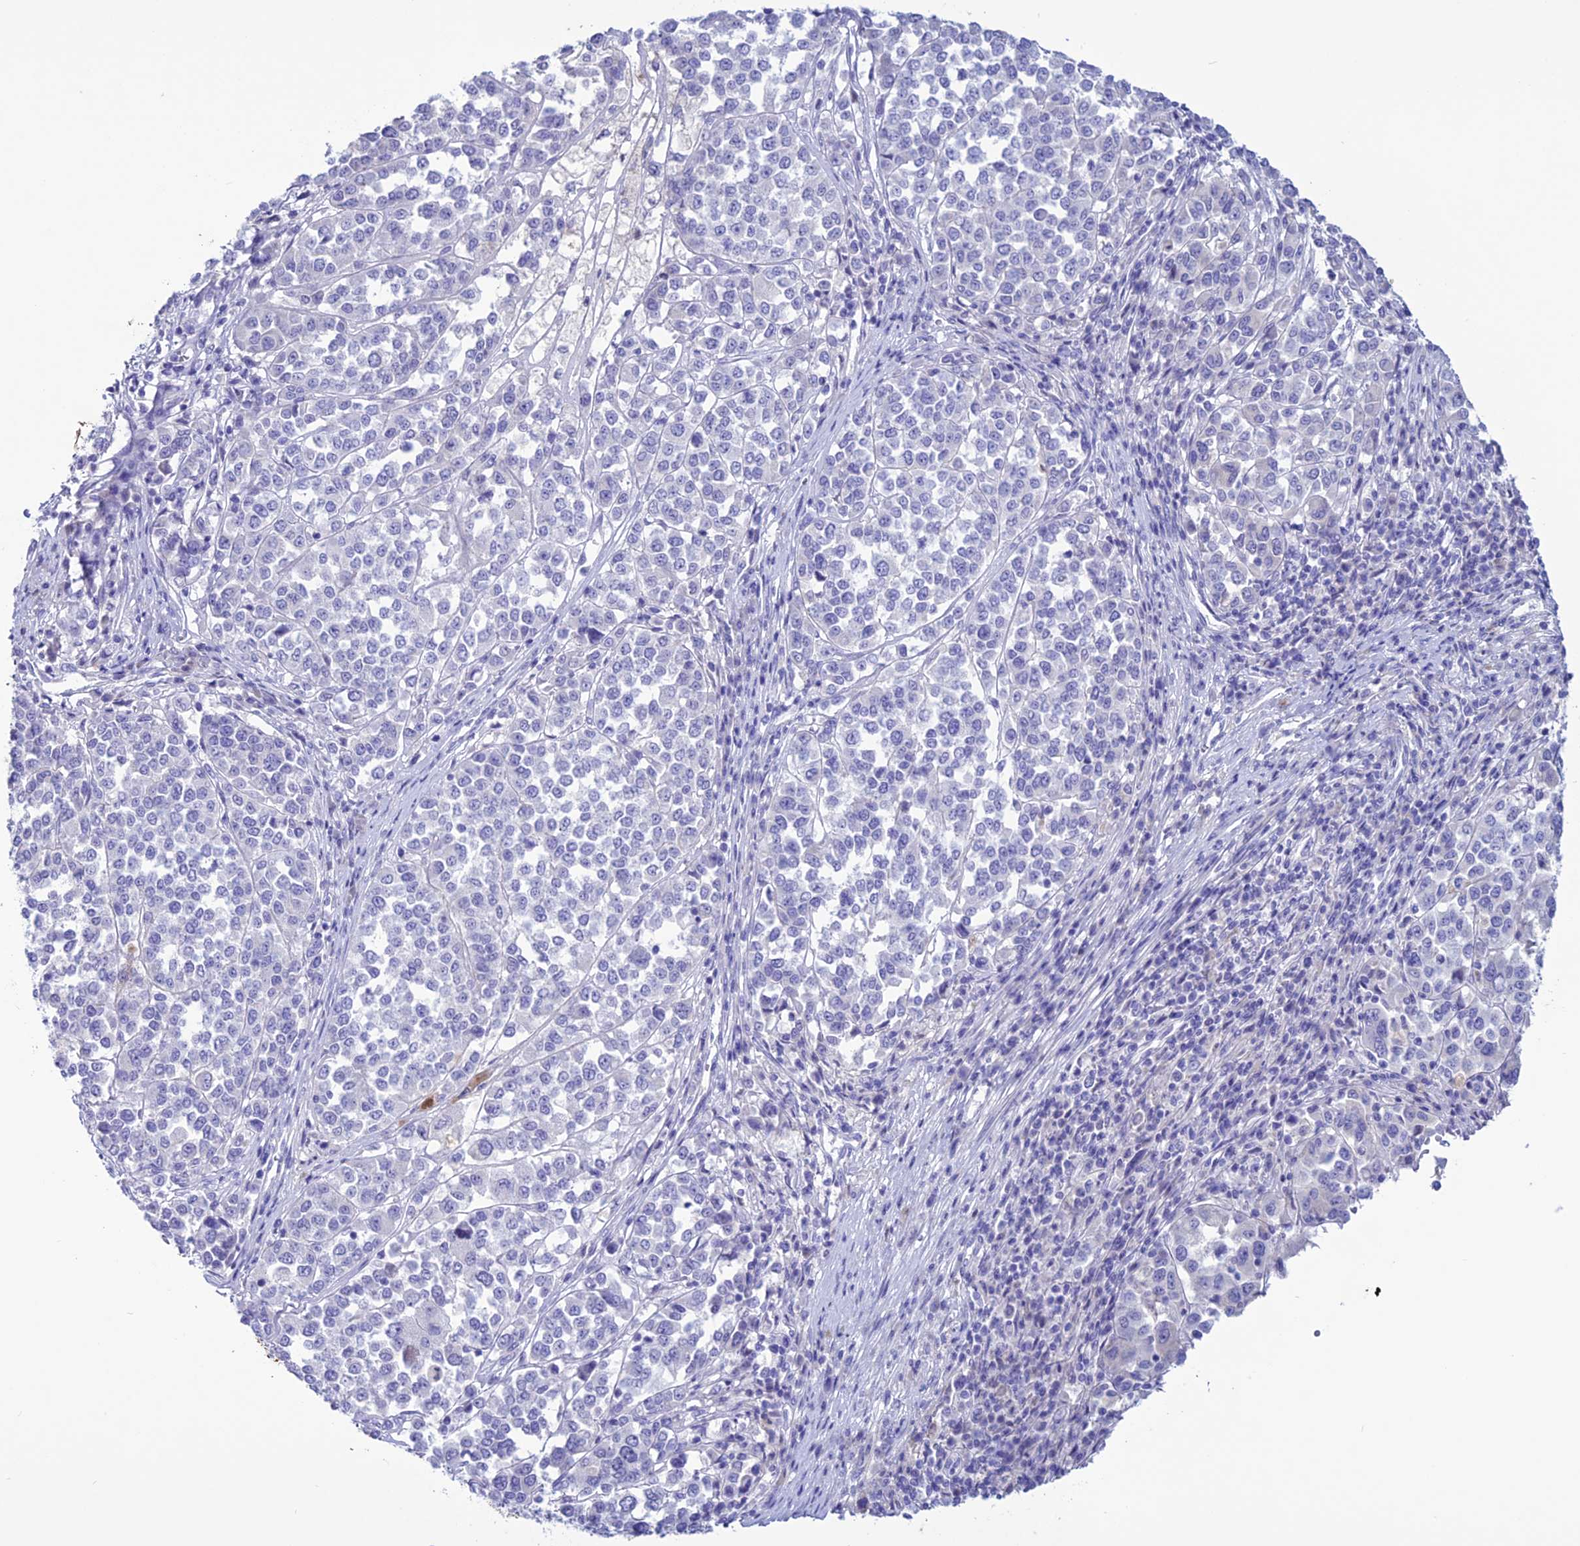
{"staining": {"intensity": "negative", "quantity": "none", "location": "none"}, "tissue": "melanoma", "cell_type": "Tumor cells", "image_type": "cancer", "snomed": [{"axis": "morphology", "description": "Malignant melanoma, Metastatic site"}, {"axis": "topography", "description": "Lymph node"}], "caption": "Immunohistochemical staining of melanoma demonstrates no significant staining in tumor cells.", "gene": "CLEC2L", "patient": {"sex": "male", "age": 44}}